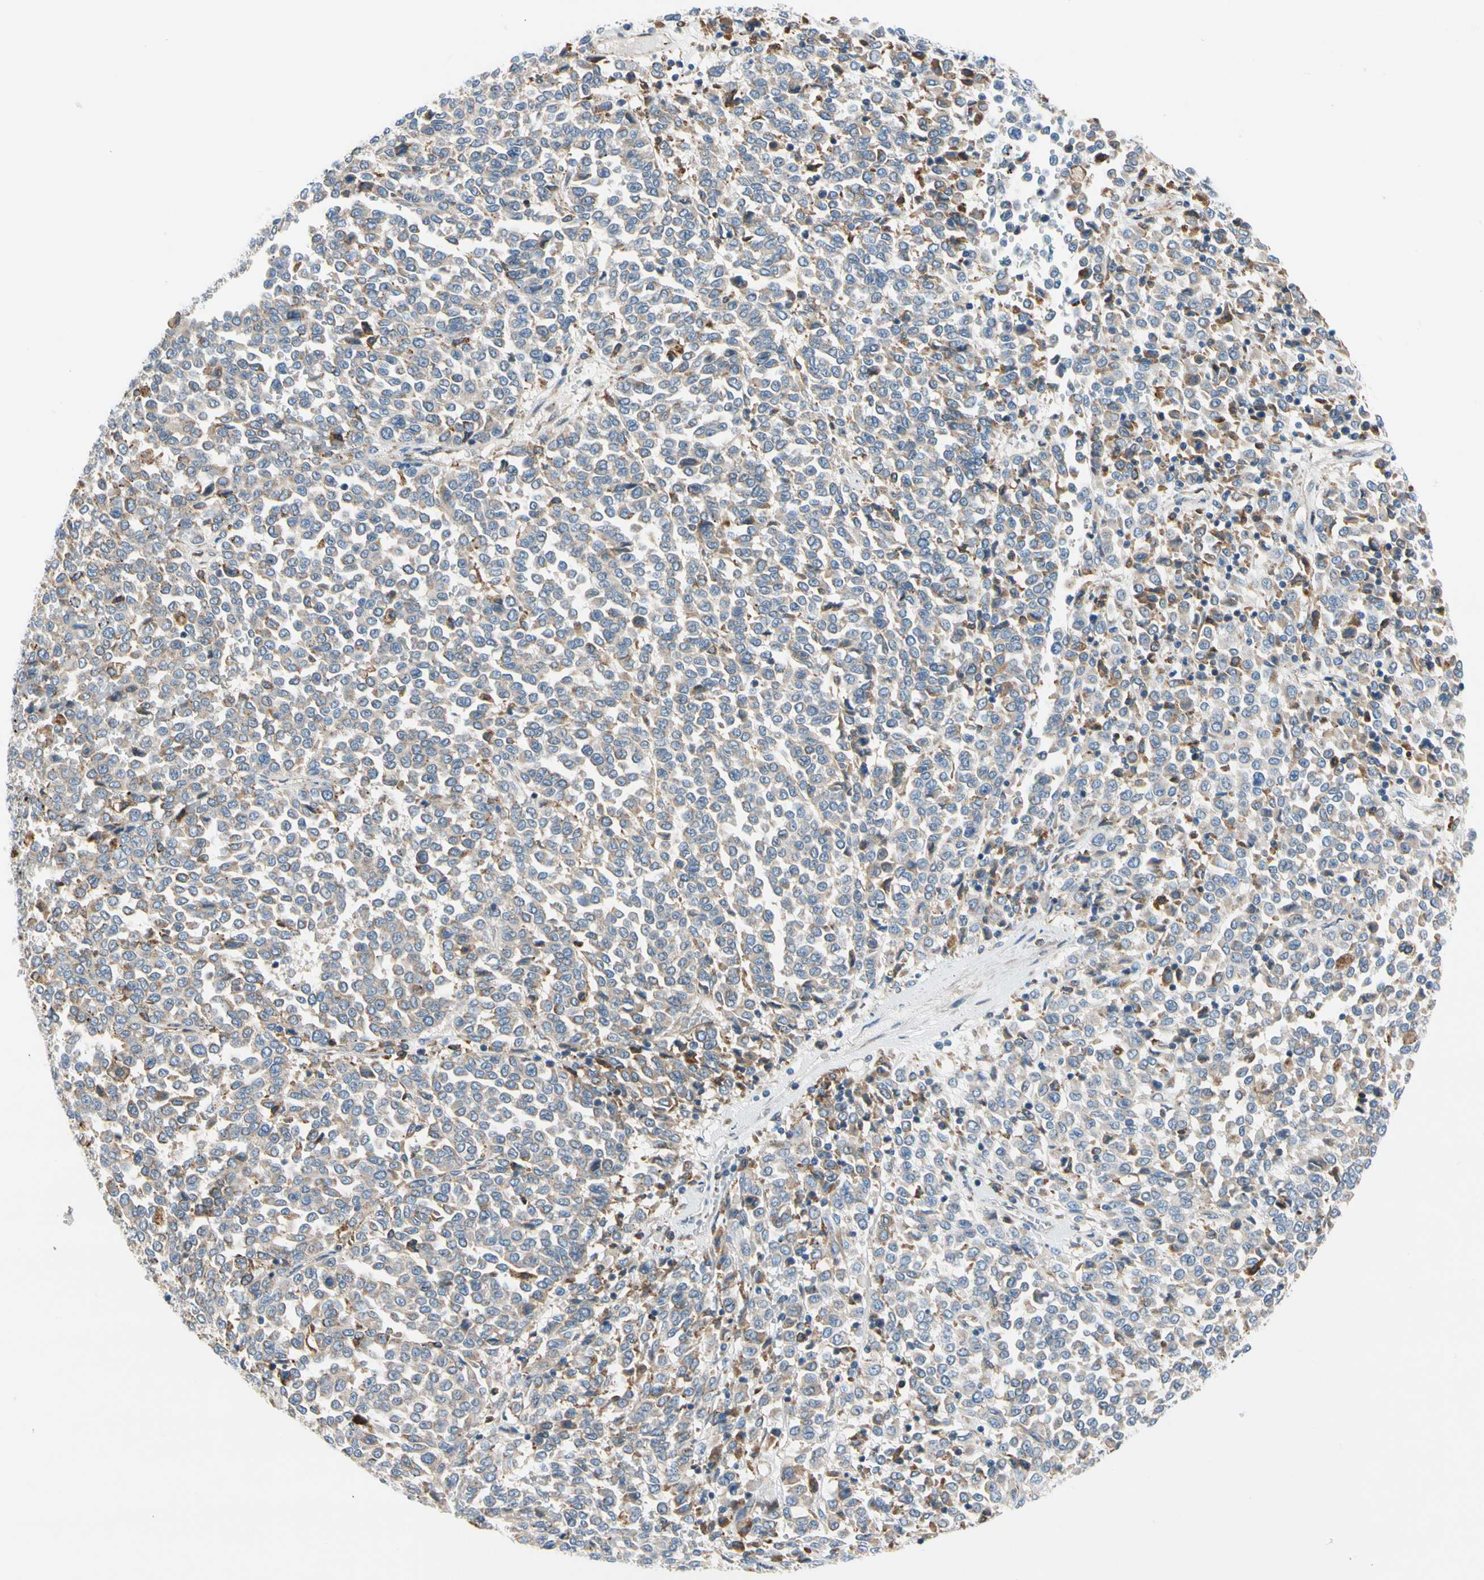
{"staining": {"intensity": "negative", "quantity": "none", "location": "none"}, "tissue": "melanoma", "cell_type": "Tumor cells", "image_type": "cancer", "snomed": [{"axis": "morphology", "description": "Malignant melanoma, Metastatic site"}, {"axis": "topography", "description": "Pancreas"}], "caption": "IHC histopathology image of melanoma stained for a protein (brown), which exhibits no staining in tumor cells. (Immunohistochemistry (ihc), brightfield microscopy, high magnification).", "gene": "STXBP1", "patient": {"sex": "female", "age": 30}}